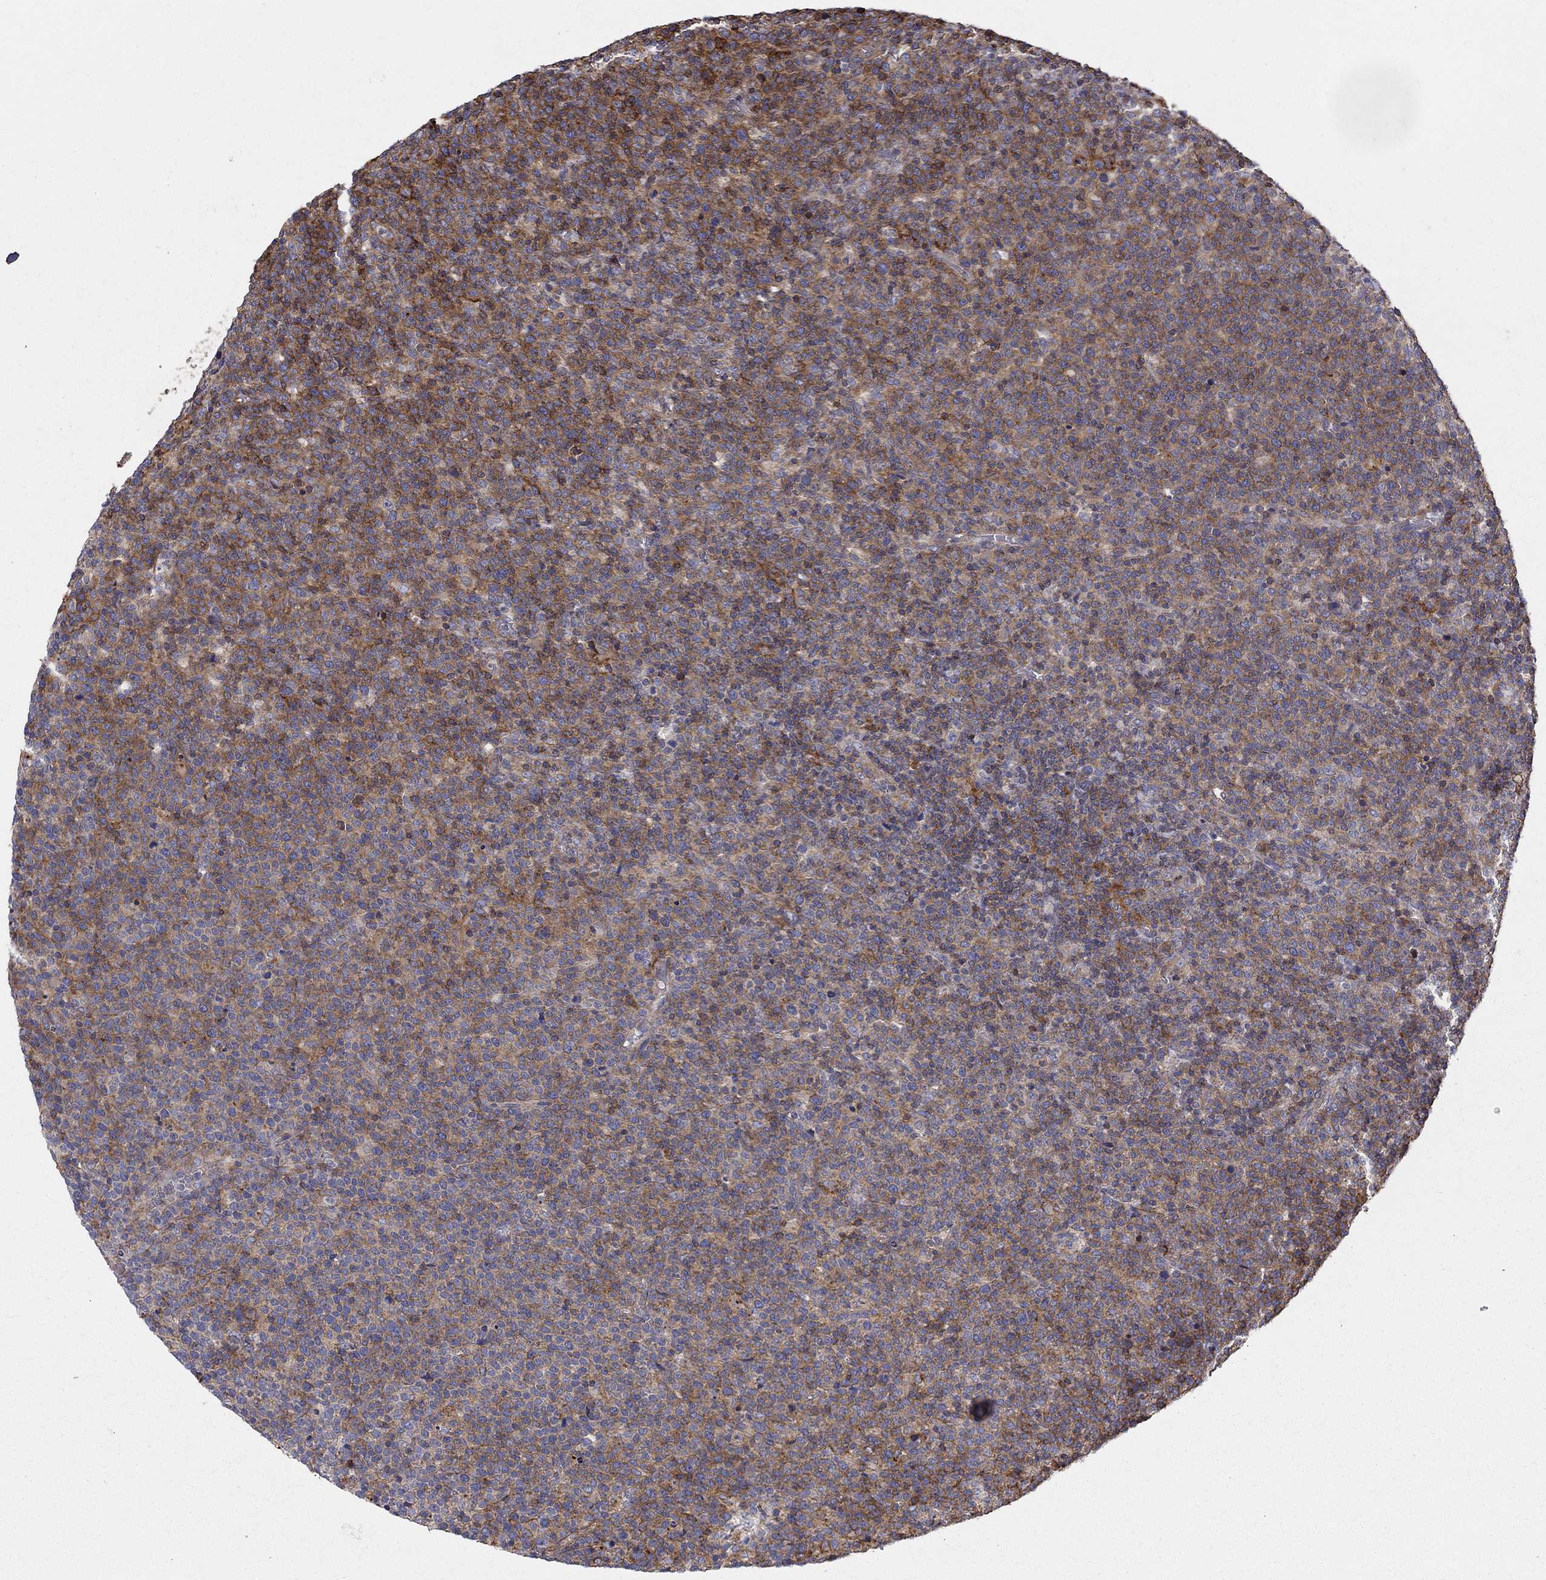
{"staining": {"intensity": "strong", "quantity": "25%-75%", "location": "cytoplasmic/membranous"}, "tissue": "lymphoma", "cell_type": "Tumor cells", "image_type": "cancer", "snomed": [{"axis": "morphology", "description": "Malignant lymphoma, non-Hodgkin's type, High grade"}, {"axis": "topography", "description": "Lymph node"}], "caption": "Malignant lymphoma, non-Hodgkin's type (high-grade) stained with immunohistochemistry (IHC) demonstrates strong cytoplasmic/membranous expression in approximately 25%-75% of tumor cells.", "gene": "NPHP1", "patient": {"sex": "male", "age": 61}}